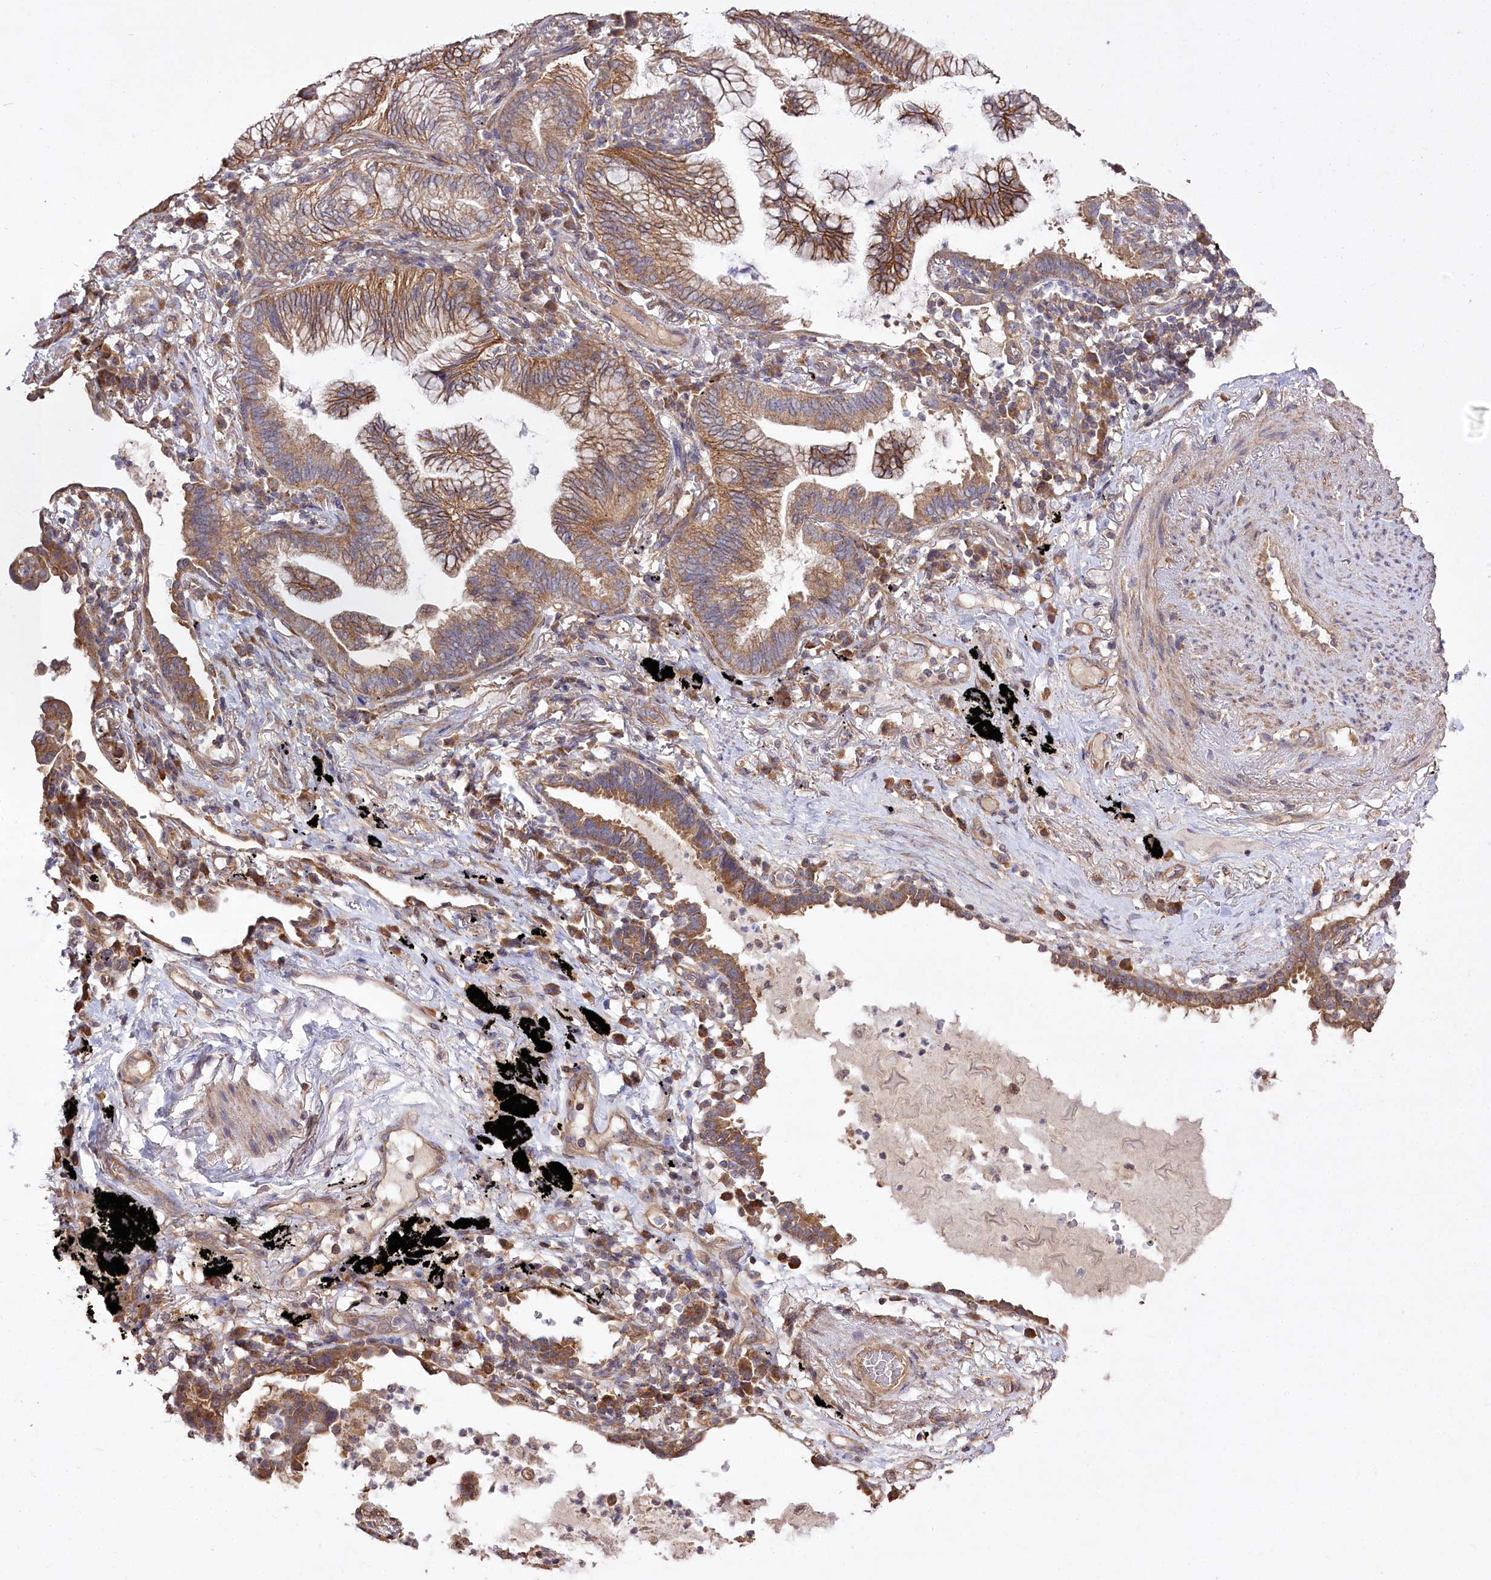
{"staining": {"intensity": "moderate", "quantity": ">75%", "location": "cytoplasmic/membranous"}, "tissue": "lung cancer", "cell_type": "Tumor cells", "image_type": "cancer", "snomed": [{"axis": "morphology", "description": "Adenocarcinoma, NOS"}, {"axis": "topography", "description": "Lung"}], "caption": "Immunohistochemistry (IHC) micrograph of neoplastic tissue: adenocarcinoma (lung) stained using immunohistochemistry displays medium levels of moderate protein expression localized specifically in the cytoplasmic/membranous of tumor cells, appearing as a cytoplasmic/membranous brown color.", "gene": "PRSS53", "patient": {"sex": "female", "age": 70}}